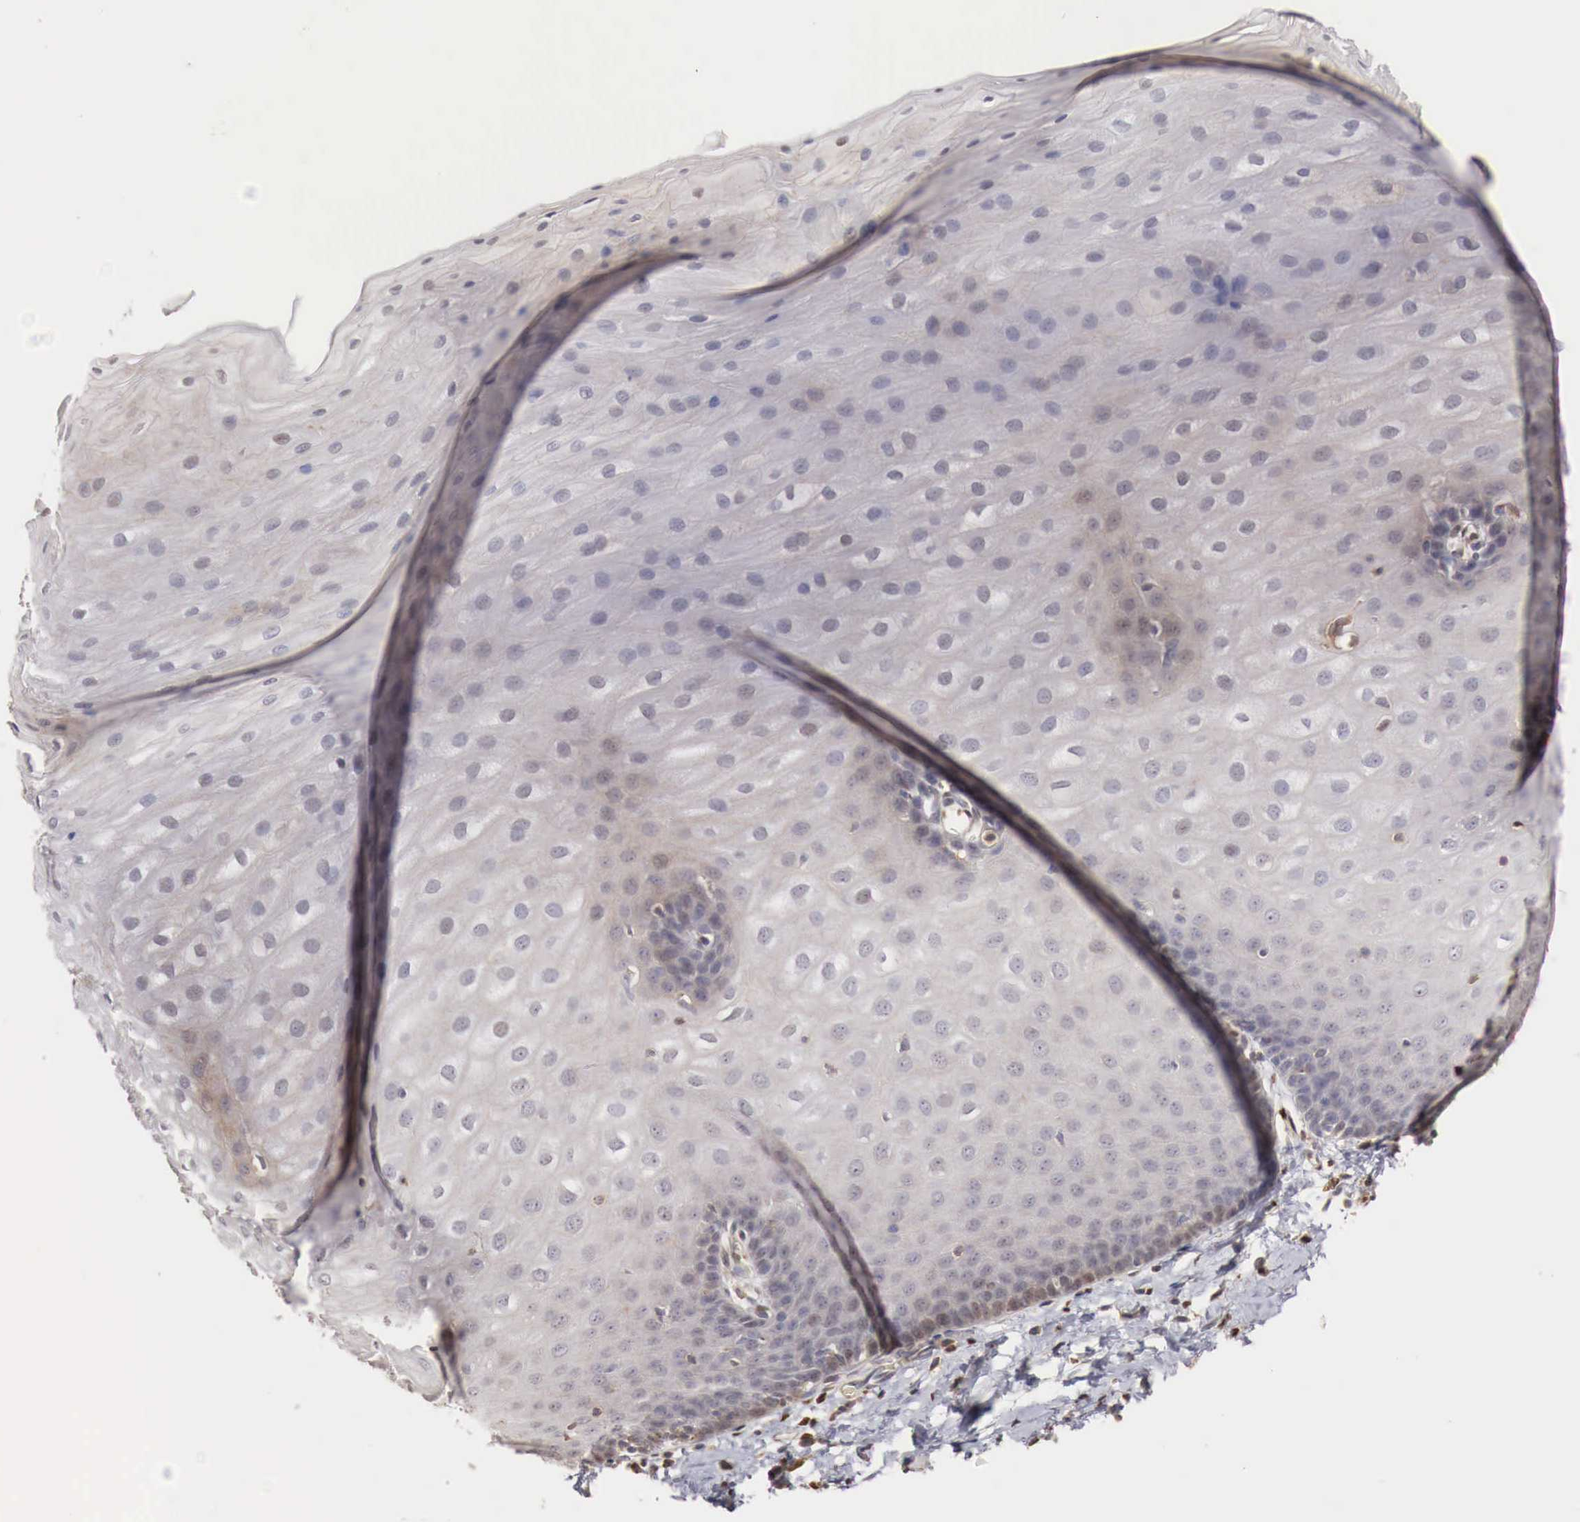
{"staining": {"intensity": "negative", "quantity": "none", "location": "none"}, "tissue": "esophagus", "cell_type": "Squamous epithelial cells", "image_type": "normal", "snomed": [{"axis": "morphology", "description": "Normal tissue, NOS"}, {"axis": "topography", "description": "Esophagus"}], "caption": "Immunohistochemistry (IHC) image of benign human esophagus stained for a protein (brown), which shows no staining in squamous epithelial cells.", "gene": "KHDRBS2", "patient": {"sex": "male", "age": 70}}